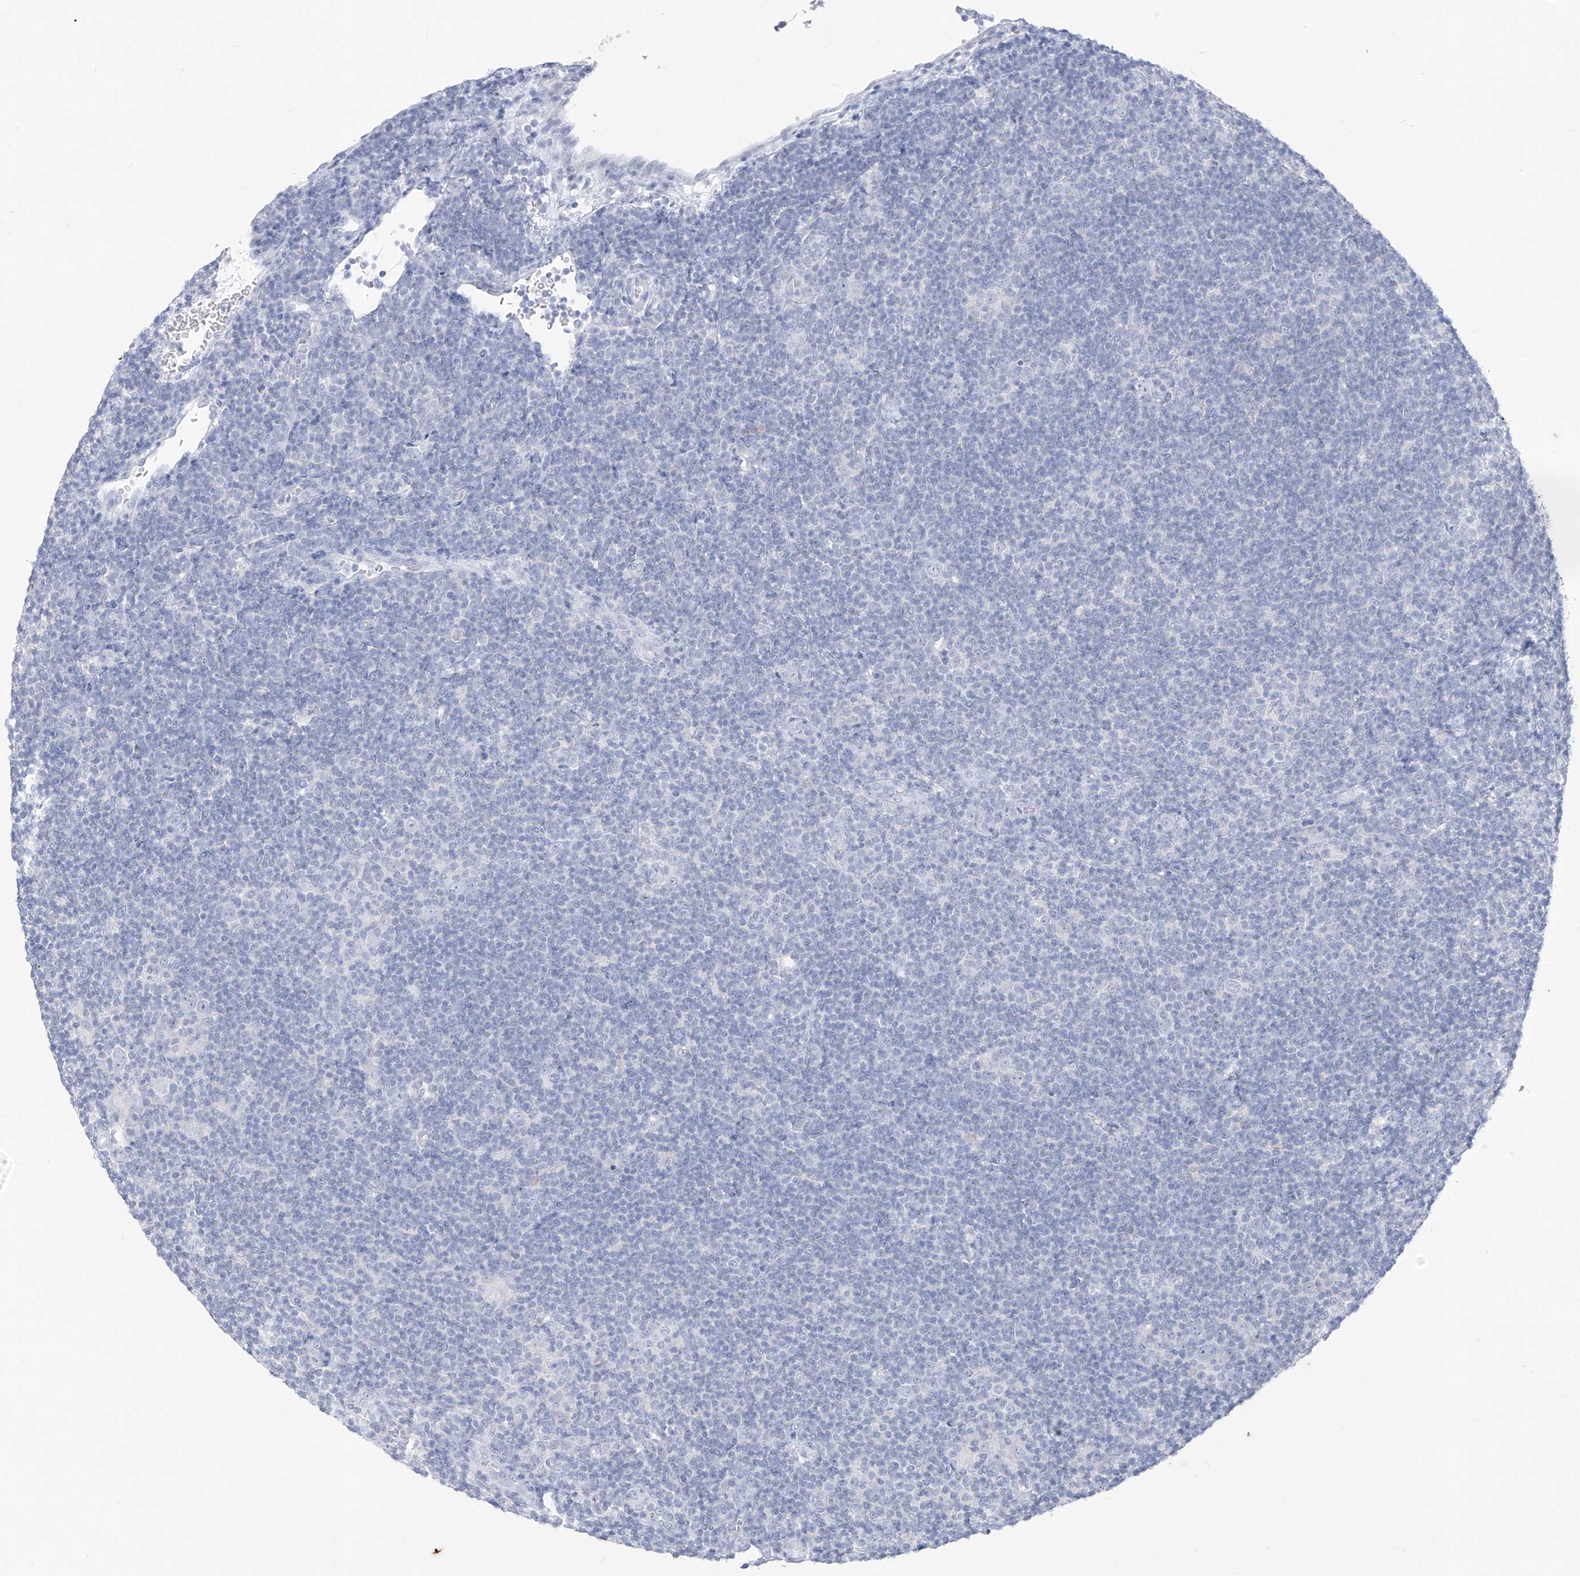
{"staining": {"intensity": "negative", "quantity": "none", "location": "none"}, "tissue": "lymphoma", "cell_type": "Tumor cells", "image_type": "cancer", "snomed": [{"axis": "morphology", "description": "Hodgkin's disease, NOS"}, {"axis": "topography", "description": "Lymph node"}], "caption": "Immunohistochemical staining of Hodgkin's disease reveals no significant expression in tumor cells.", "gene": "CX3CR1", "patient": {"sex": "female", "age": 57}}